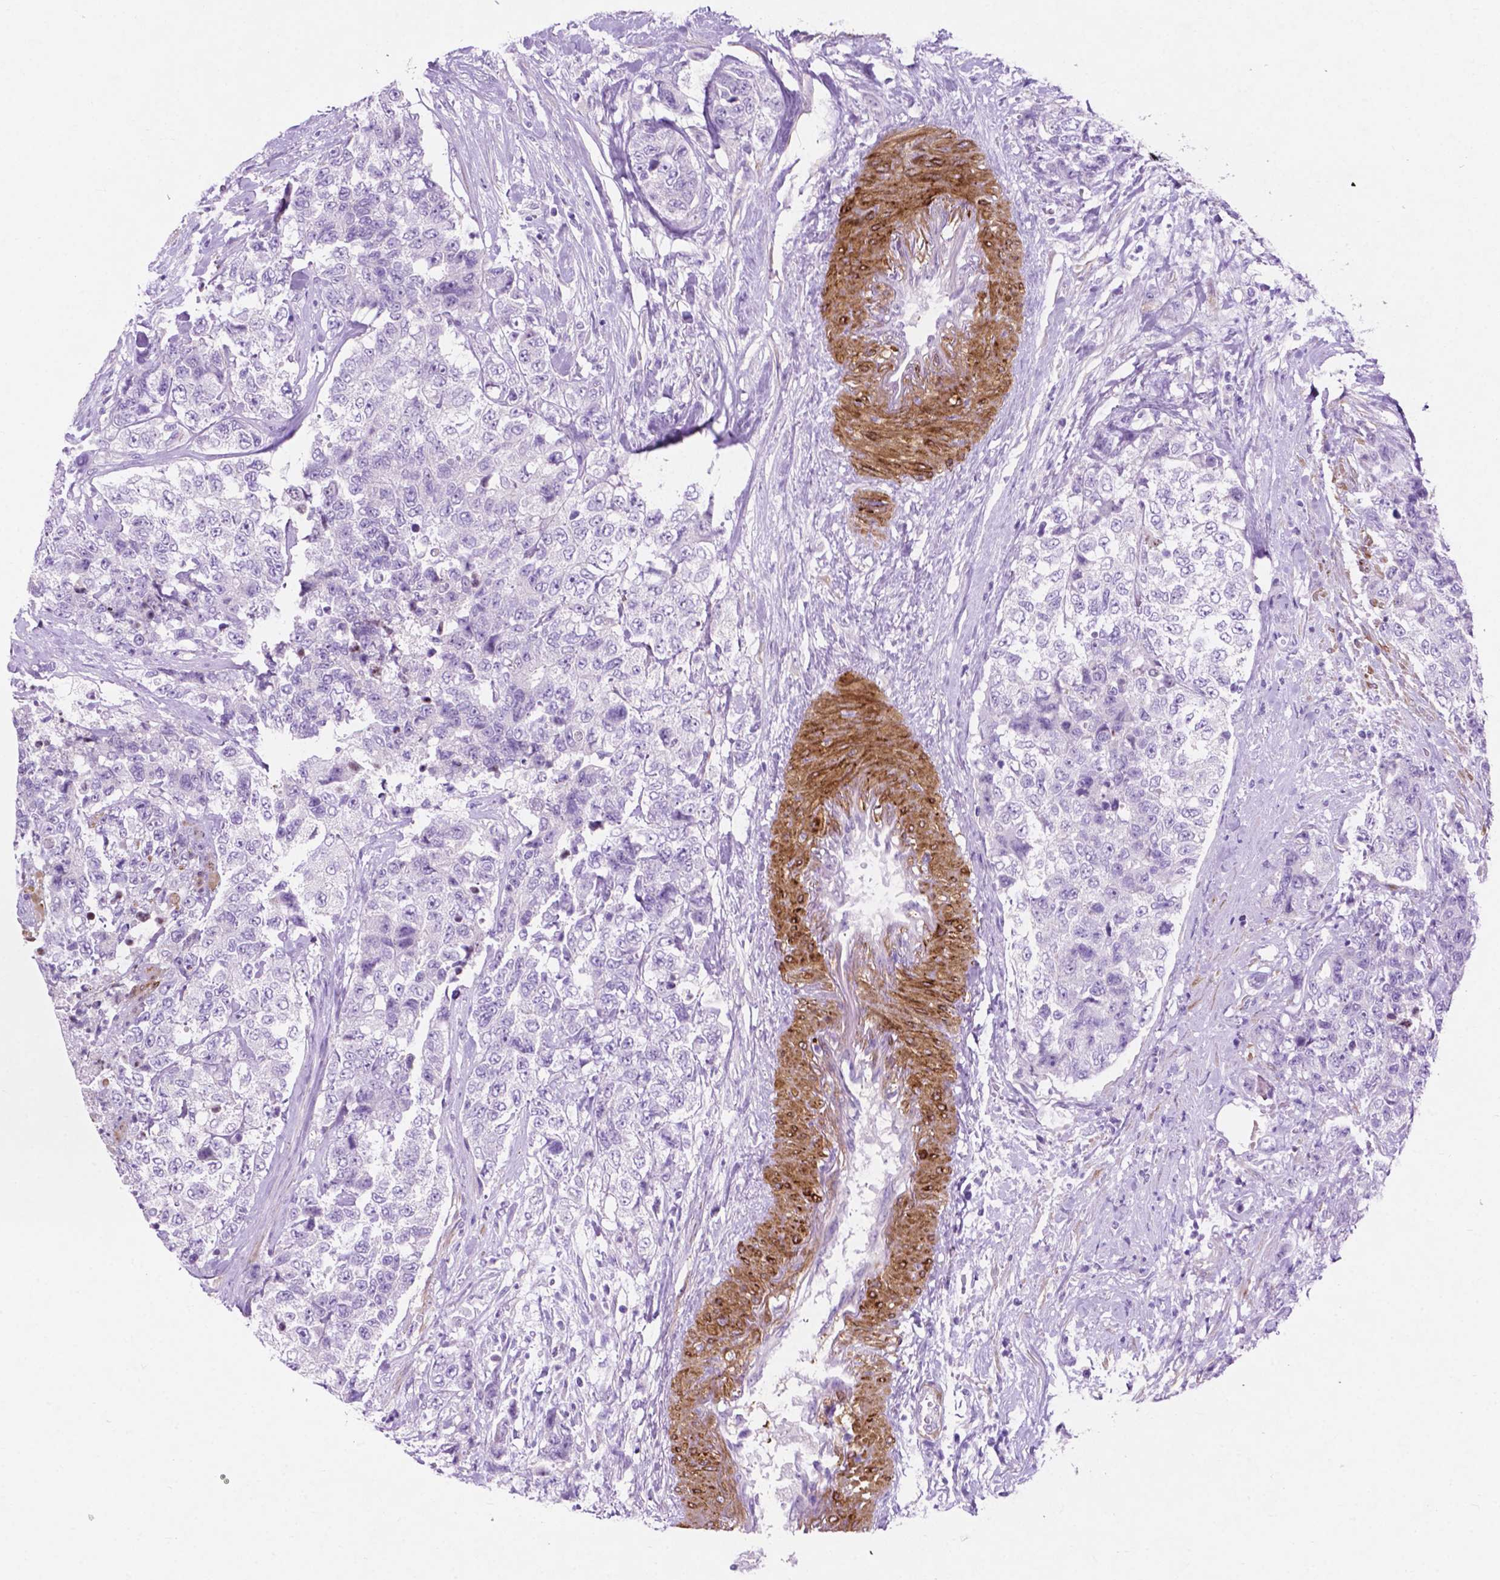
{"staining": {"intensity": "negative", "quantity": "none", "location": "none"}, "tissue": "urothelial cancer", "cell_type": "Tumor cells", "image_type": "cancer", "snomed": [{"axis": "morphology", "description": "Urothelial carcinoma, High grade"}, {"axis": "topography", "description": "Urinary bladder"}], "caption": "This is an IHC image of urothelial carcinoma (high-grade). There is no positivity in tumor cells.", "gene": "ASPG", "patient": {"sex": "female", "age": 78}}